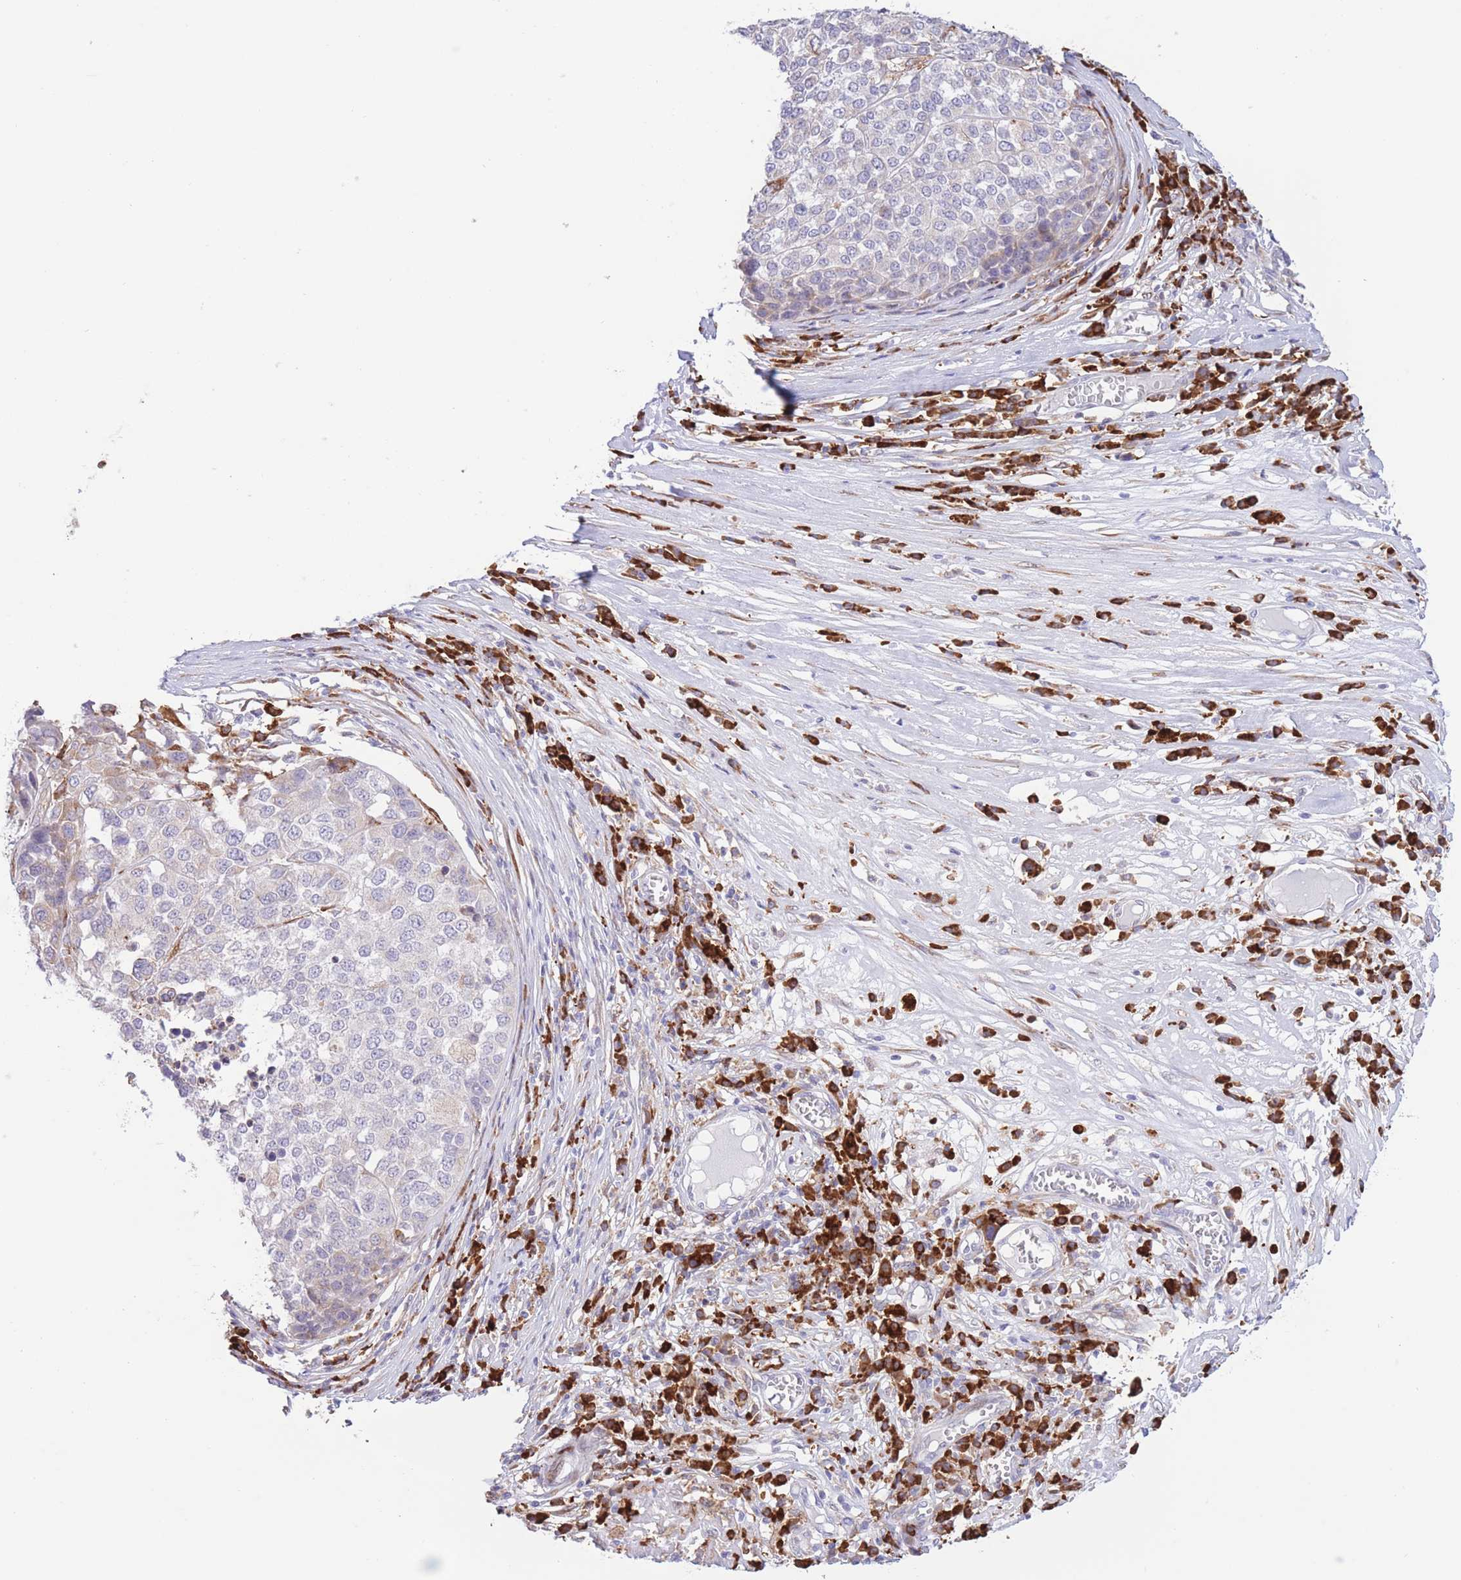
{"staining": {"intensity": "negative", "quantity": "none", "location": "none"}, "tissue": "melanoma", "cell_type": "Tumor cells", "image_type": "cancer", "snomed": [{"axis": "morphology", "description": "Malignant melanoma, Metastatic site"}, {"axis": "topography", "description": "Lymph node"}], "caption": "DAB (3,3'-diaminobenzidine) immunohistochemical staining of human melanoma shows no significant positivity in tumor cells. (DAB immunohistochemistry (IHC) with hematoxylin counter stain).", "gene": "MYDGF", "patient": {"sex": "male", "age": 44}}